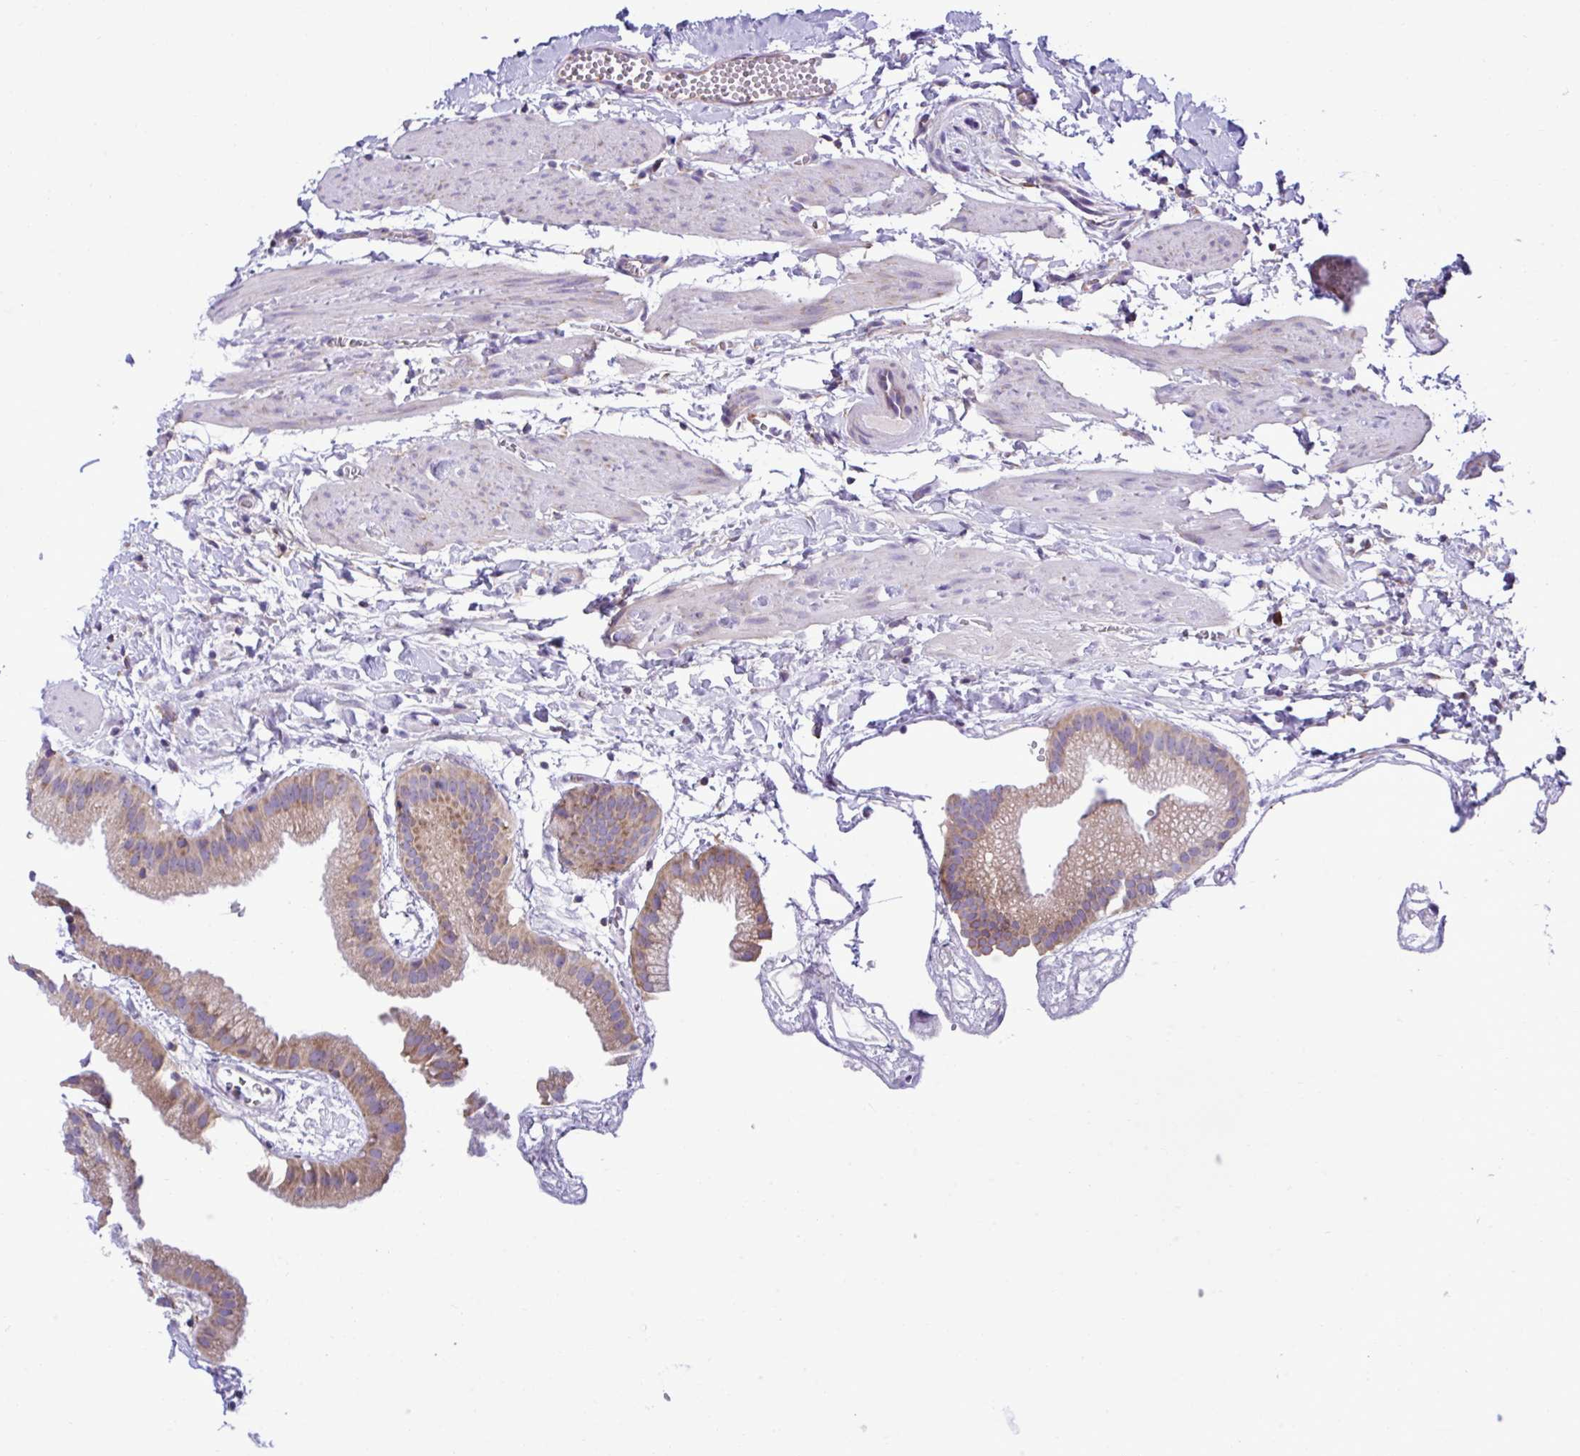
{"staining": {"intensity": "moderate", "quantity": ">75%", "location": "cytoplasmic/membranous"}, "tissue": "gallbladder", "cell_type": "Glandular cells", "image_type": "normal", "snomed": [{"axis": "morphology", "description": "Normal tissue, NOS"}, {"axis": "topography", "description": "Gallbladder"}], "caption": "Glandular cells show medium levels of moderate cytoplasmic/membranous positivity in approximately >75% of cells in benign human gallbladder. (IHC, brightfield microscopy, high magnification).", "gene": "RPL7", "patient": {"sex": "female", "age": 63}}